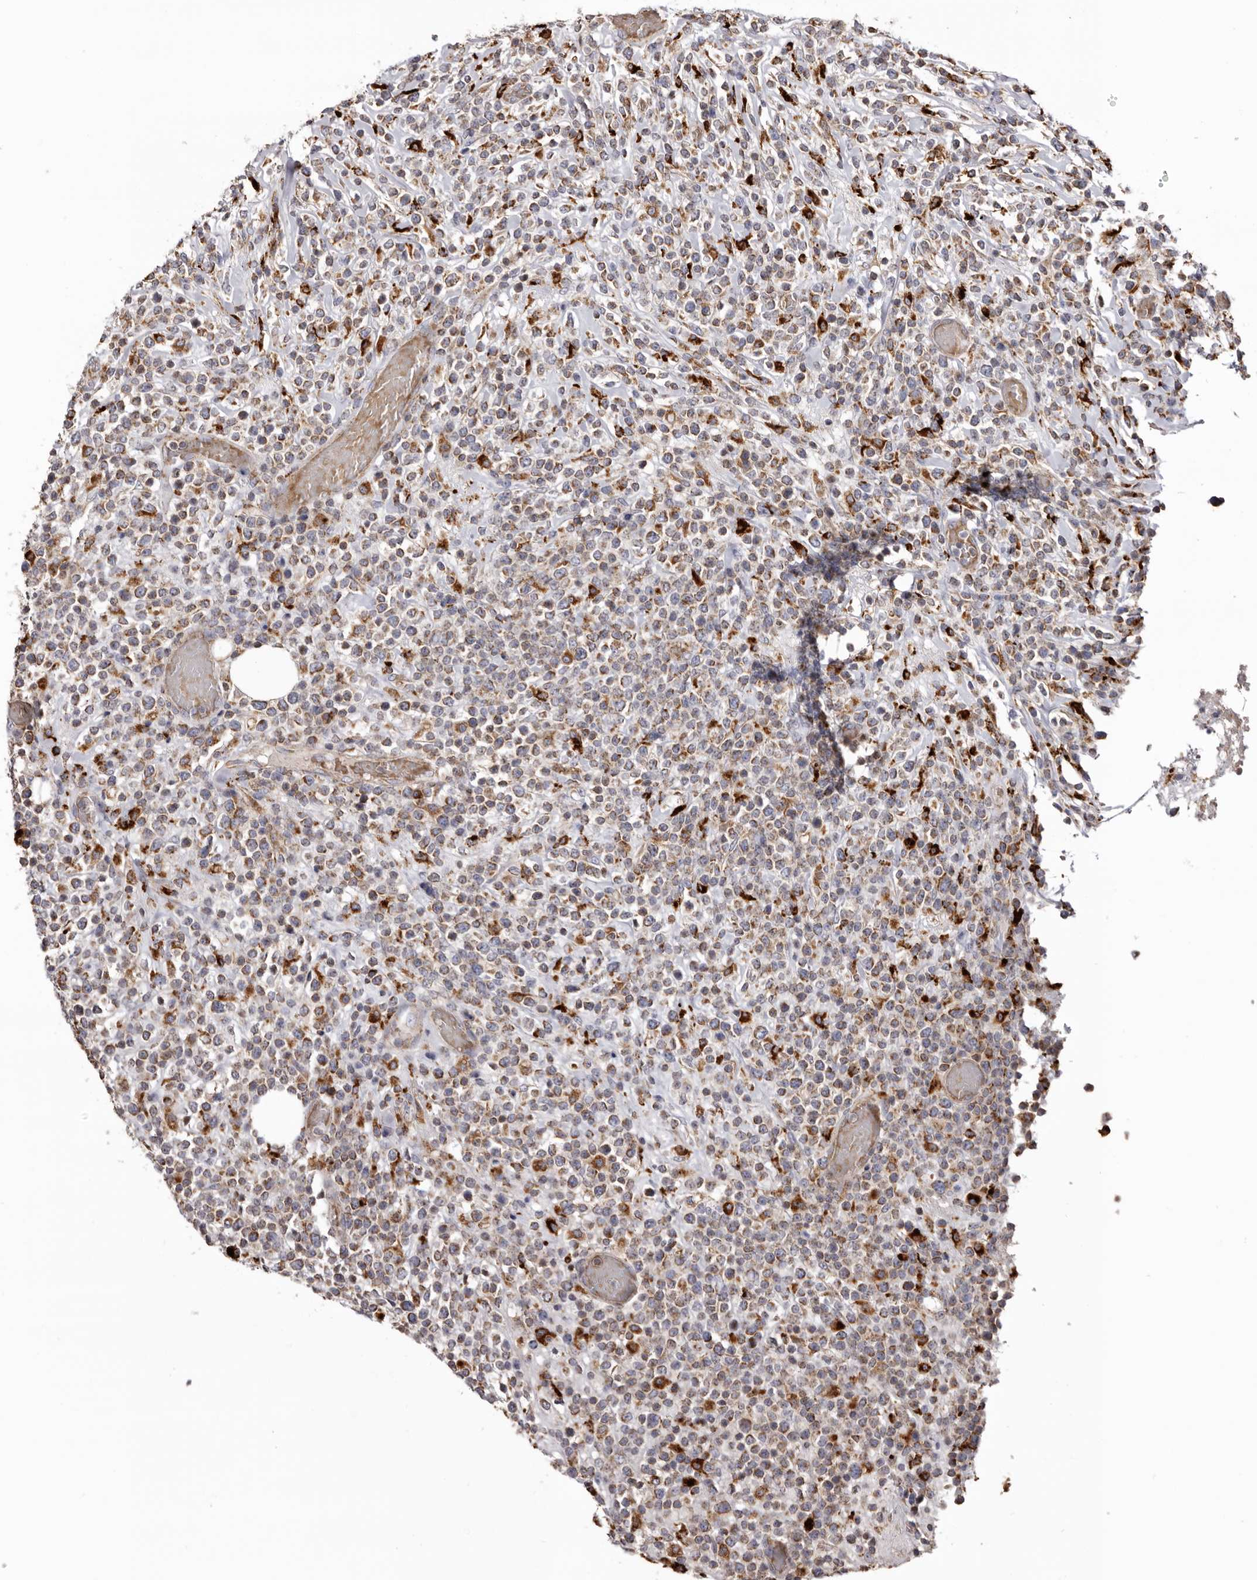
{"staining": {"intensity": "moderate", "quantity": ">75%", "location": "cytoplasmic/membranous"}, "tissue": "lymphoma", "cell_type": "Tumor cells", "image_type": "cancer", "snomed": [{"axis": "morphology", "description": "Malignant lymphoma, non-Hodgkin's type, High grade"}, {"axis": "topography", "description": "Colon"}], "caption": "Immunohistochemistry (IHC) image of neoplastic tissue: lymphoma stained using immunohistochemistry displays medium levels of moderate protein expression localized specifically in the cytoplasmic/membranous of tumor cells, appearing as a cytoplasmic/membranous brown color.", "gene": "MECR", "patient": {"sex": "female", "age": 53}}